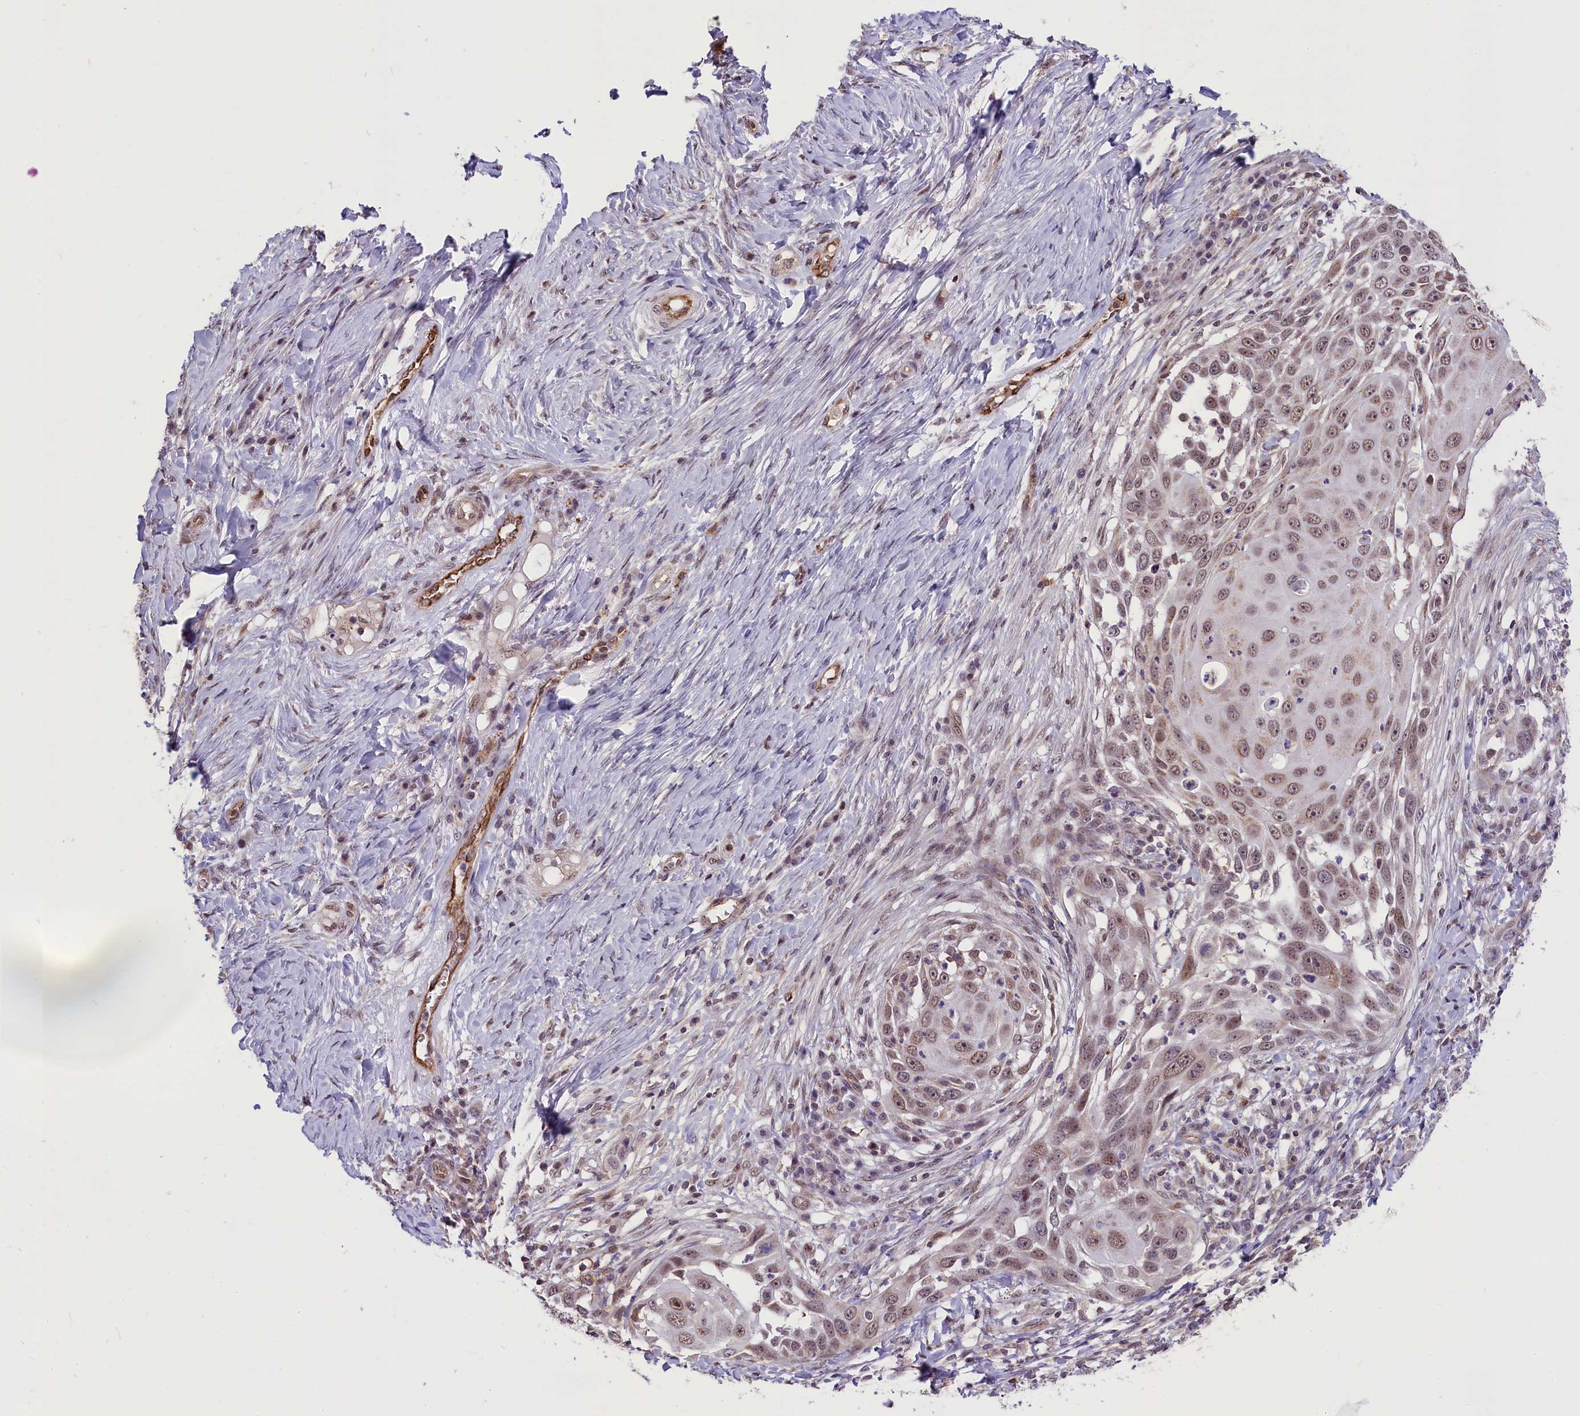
{"staining": {"intensity": "weak", "quantity": ">75%", "location": "nuclear"}, "tissue": "skin cancer", "cell_type": "Tumor cells", "image_type": "cancer", "snomed": [{"axis": "morphology", "description": "Squamous cell carcinoma, NOS"}, {"axis": "topography", "description": "Skin"}], "caption": "Skin cancer (squamous cell carcinoma) tissue exhibits weak nuclear expression in about >75% of tumor cells", "gene": "MRPL54", "patient": {"sex": "female", "age": 44}}